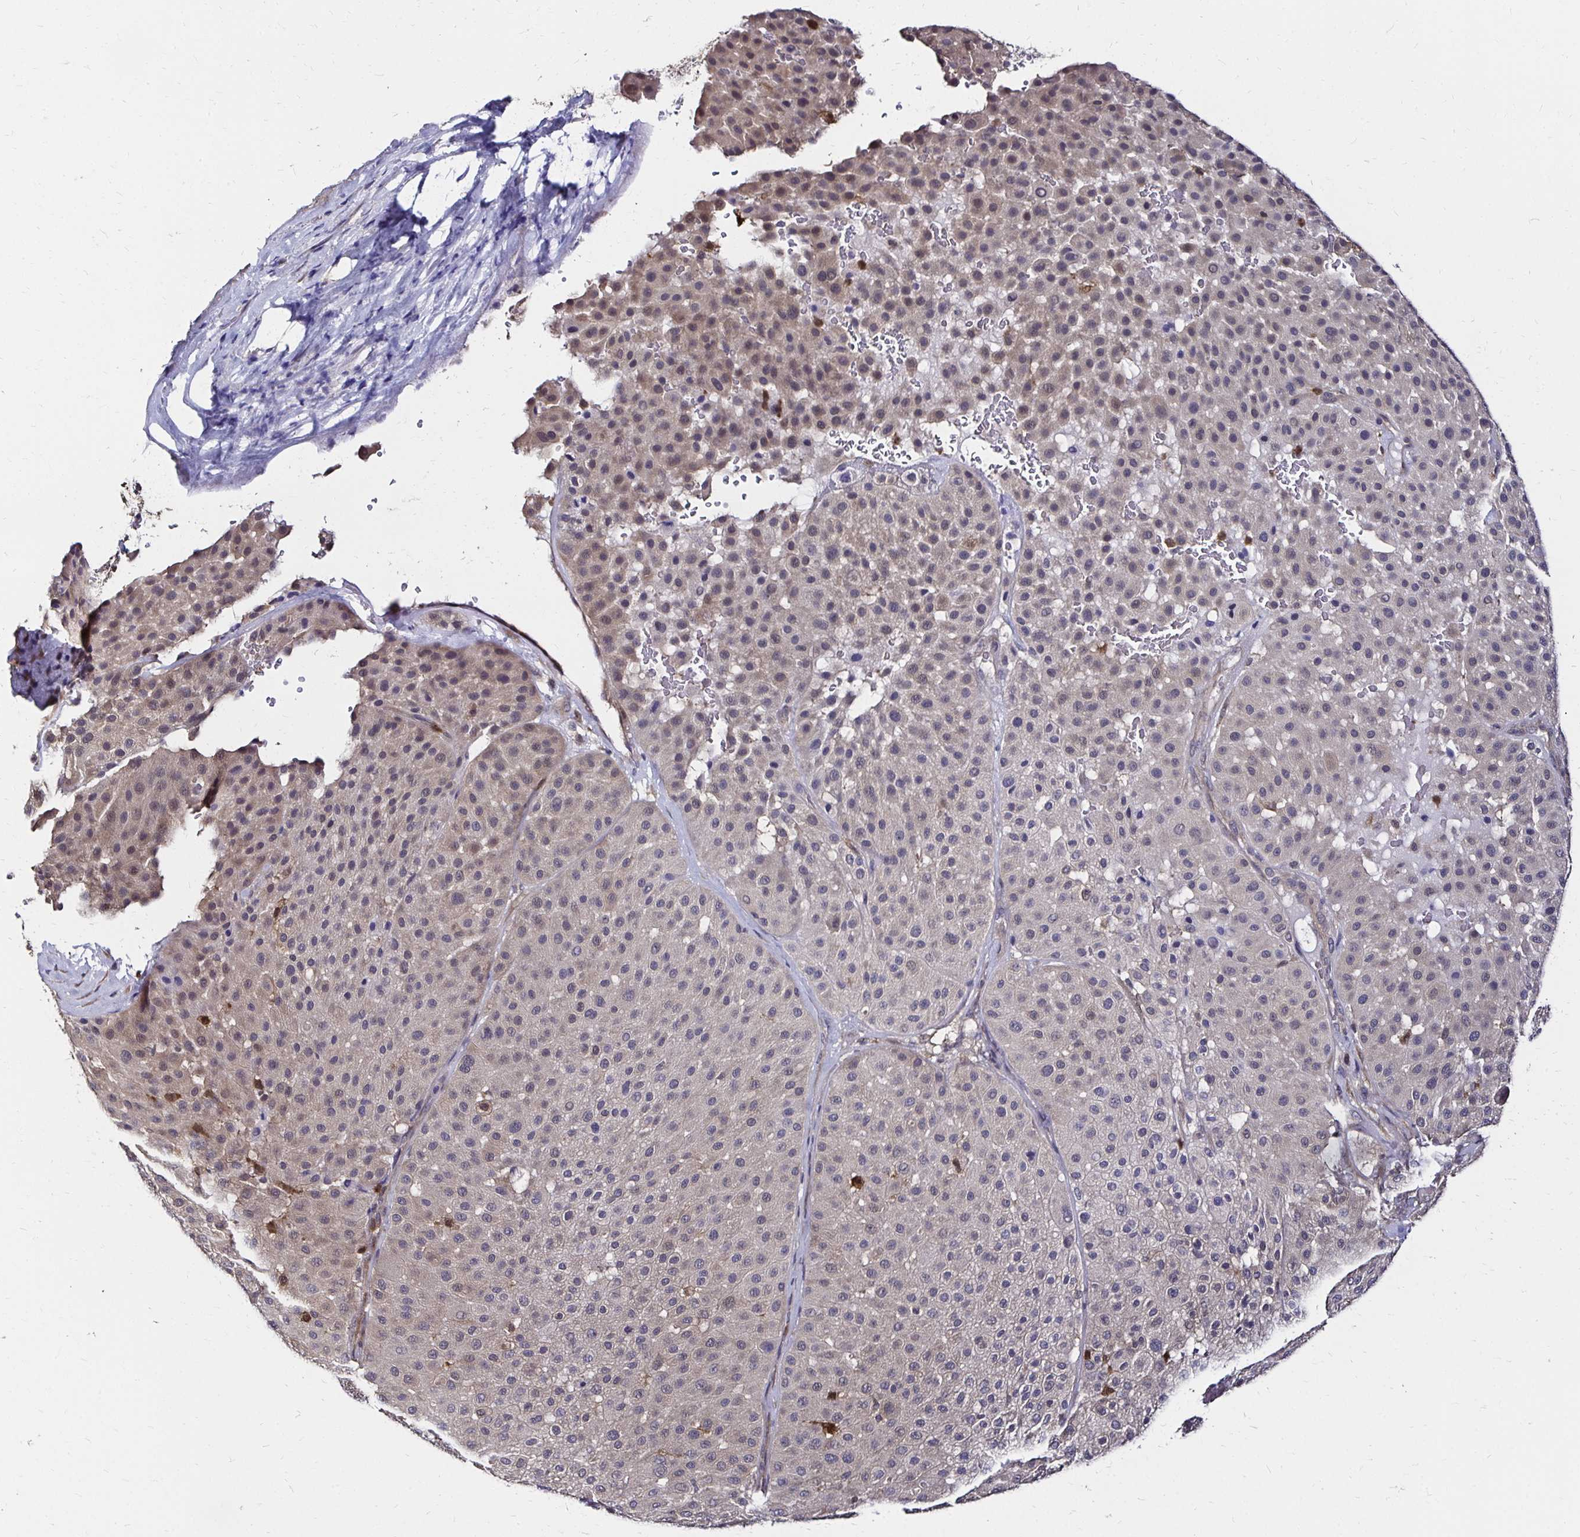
{"staining": {"intensity": "negative", "quantity": "none", "location": "none"}, "tissue": "melanoma", "cell_type": "Tumor cells", "image_type": "cancer", "snomed": [{"axis": "morphology", "description": "Malignant melanoma, Metastatic site"}, {"axis": "topography", "description": "Smooth muscle"}], "caption": "Immunohistochemistry micrograph of human melanoma stained for a protein (brown), which reveals no expression in tumor cells. (Stains: DAB (3,3'-diaminobenzidine) IHC with hematoxylin counter stain, Microscopy: brightfield microscopy at high magnification).", "gene": "TXN", "patient": {"sex": "male", "age": 41}}